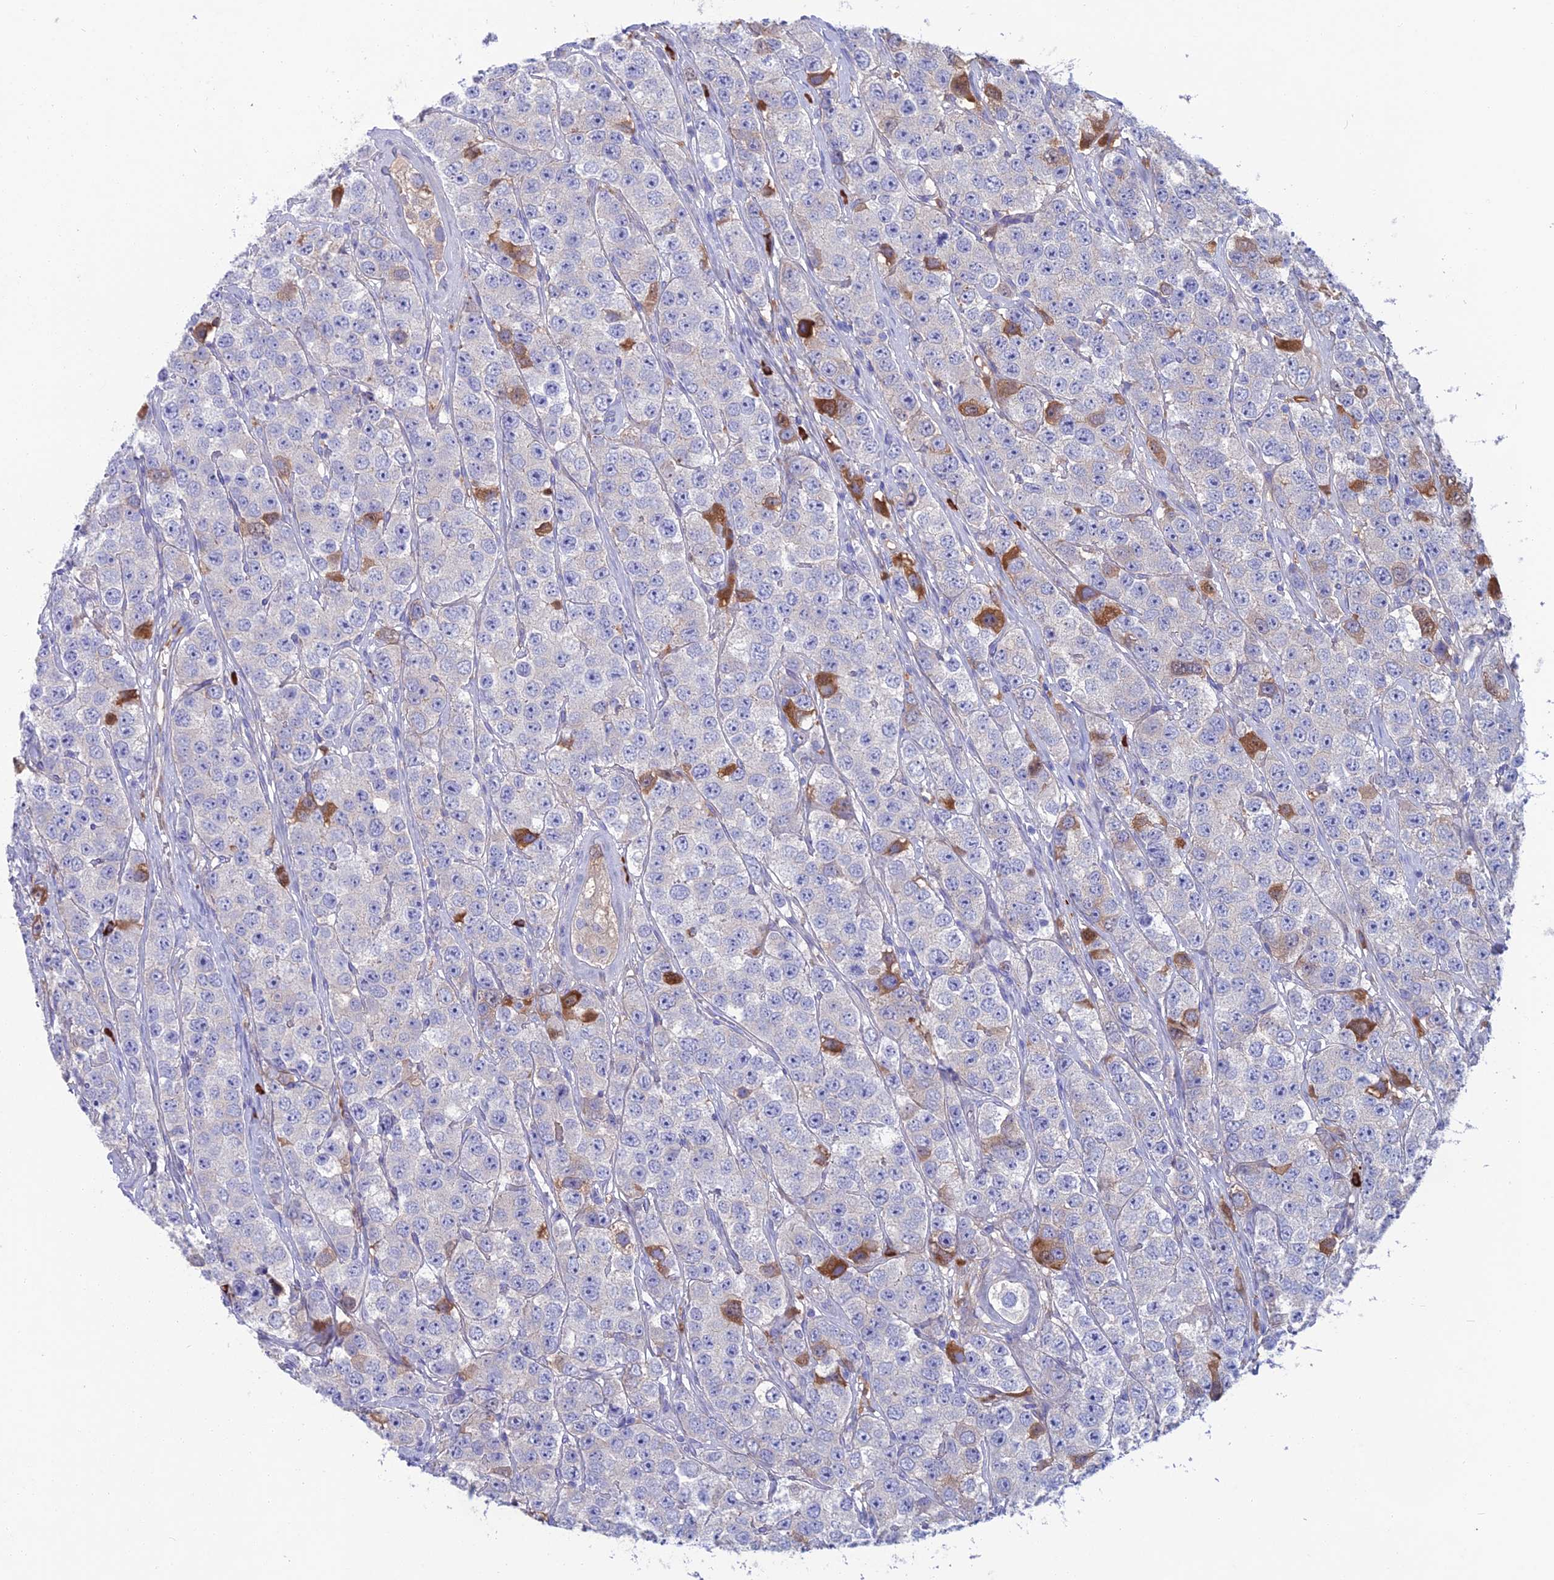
{"staining": {"intensity": "moderate", "quantity": "<25%", "location": "cytoplasmic/membranous"}, "tissue": "testis cancer", "cell_type": "Tumor cells", "image_type": "cancer", "snomed": [{"axis": "morphology", "description": "Seminoma, NOS"}, {"axis": "topography", "description": "Testis"}], "caption": "IHC micrograph of testis cancer (seminoma) stained for a protein (brown), which exhibits low levels of moderate cytoplasmic/membranous positivity in approximately <25% of tumor cells.", "gene": "SNAP91", "patient": {"sex": "male", "age": 28}}